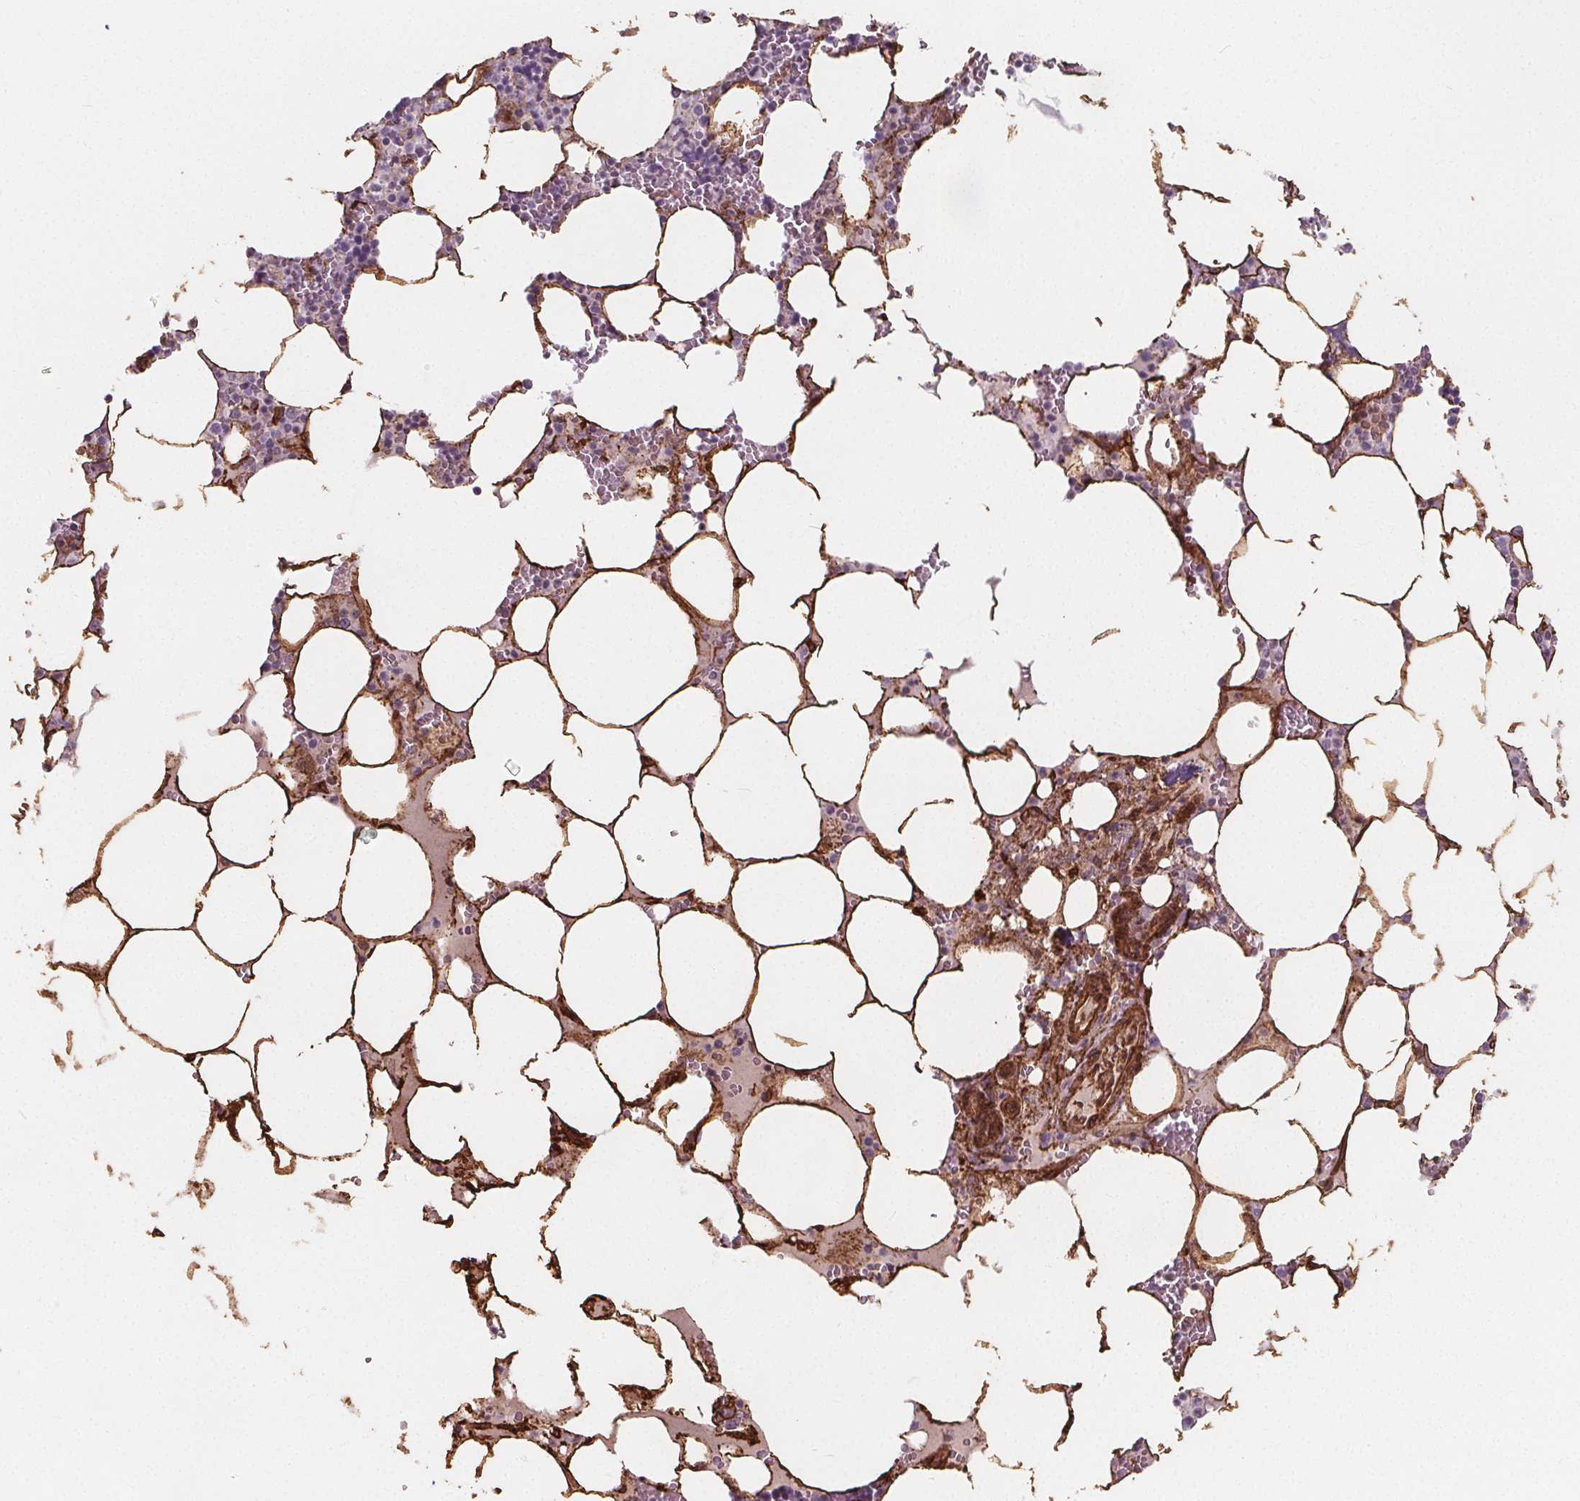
{"staining": {"intensity": "negative", "quantity": "none", "location": "none"}, "tissue": "bone marrow", "cell_type": "Hematopoietic cells", "image_type": "normal", "snomed": [{"axis": "morphology", "description": "Normal tissue, NOS"}, {"axis": "topography", "description": "Bone marrow"}], "caption": "Micrograph shows no protein staining in hematopoietic cells of benign bone marrow.", "gene": "HAS1", "patient": {"sex": "male", "age": 64}}